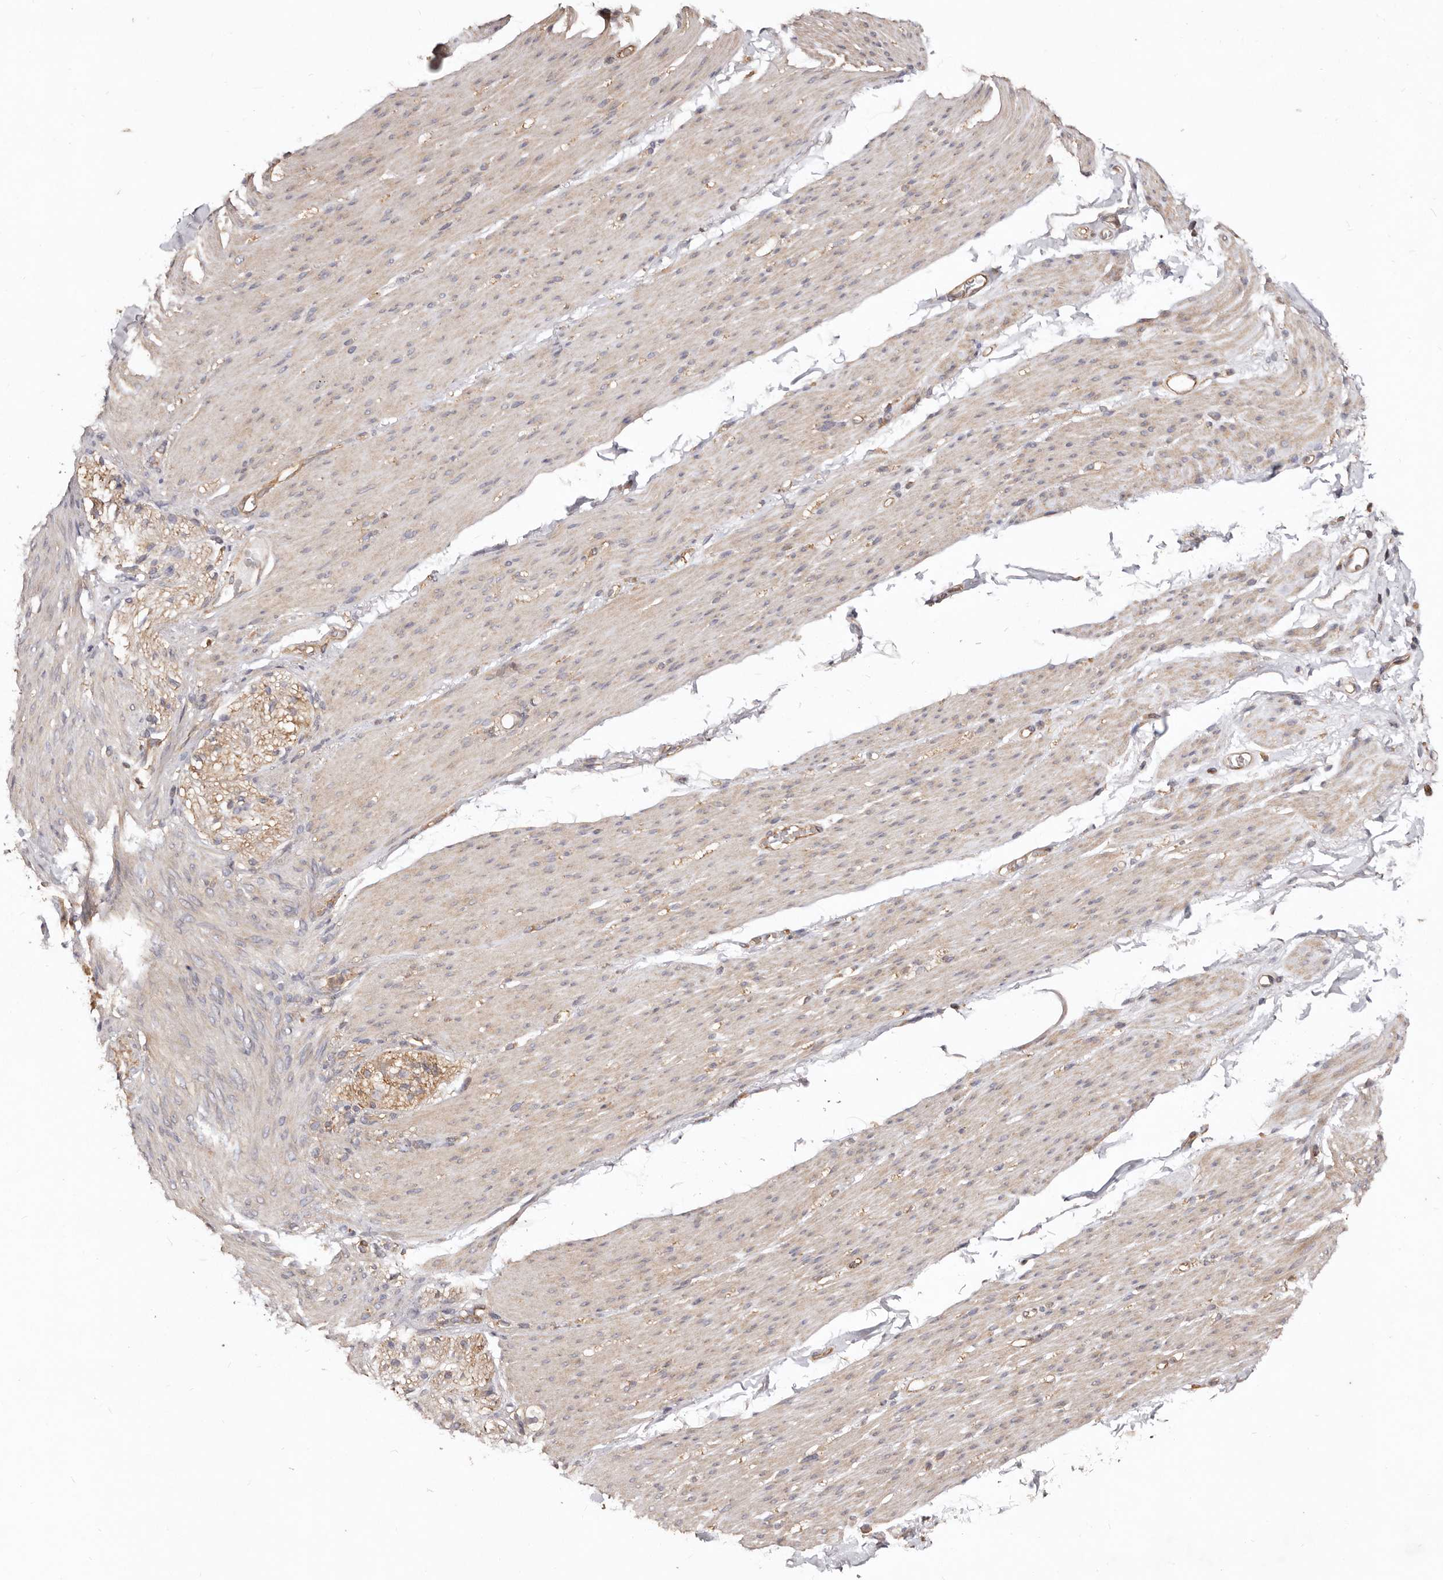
{"staining": {"intensity": "weak", "quantity": "25%-75%", "location": "cytoplasmic/membranous"}, "tissue": "smooth muscle", "cell_type": "Smooth muscle cells", "image_type": "normal", "snomed": [{"axis": "morphology", "description": "Normal tissue, NOS"}, {"axis": "topography", "description": "Colon"}, {"axis": "topography", "description": "Peripheral nerve tissue"}], "caption": "Smooth muscle stained with DAB (3,3'-diaminobenzidine) IHC displays low levels of weak cytoplasmic/membranous positivity in approximately 25%-75% of smooth muscle cells. The staining was performed using DAB (3,3'-diaminobenzidine), with brown indicating positive protein expression. Nuclei are stained blue with hematoxylin.", "gene": "LRRC25", "patient": {"sex": "female", "age": 61}}